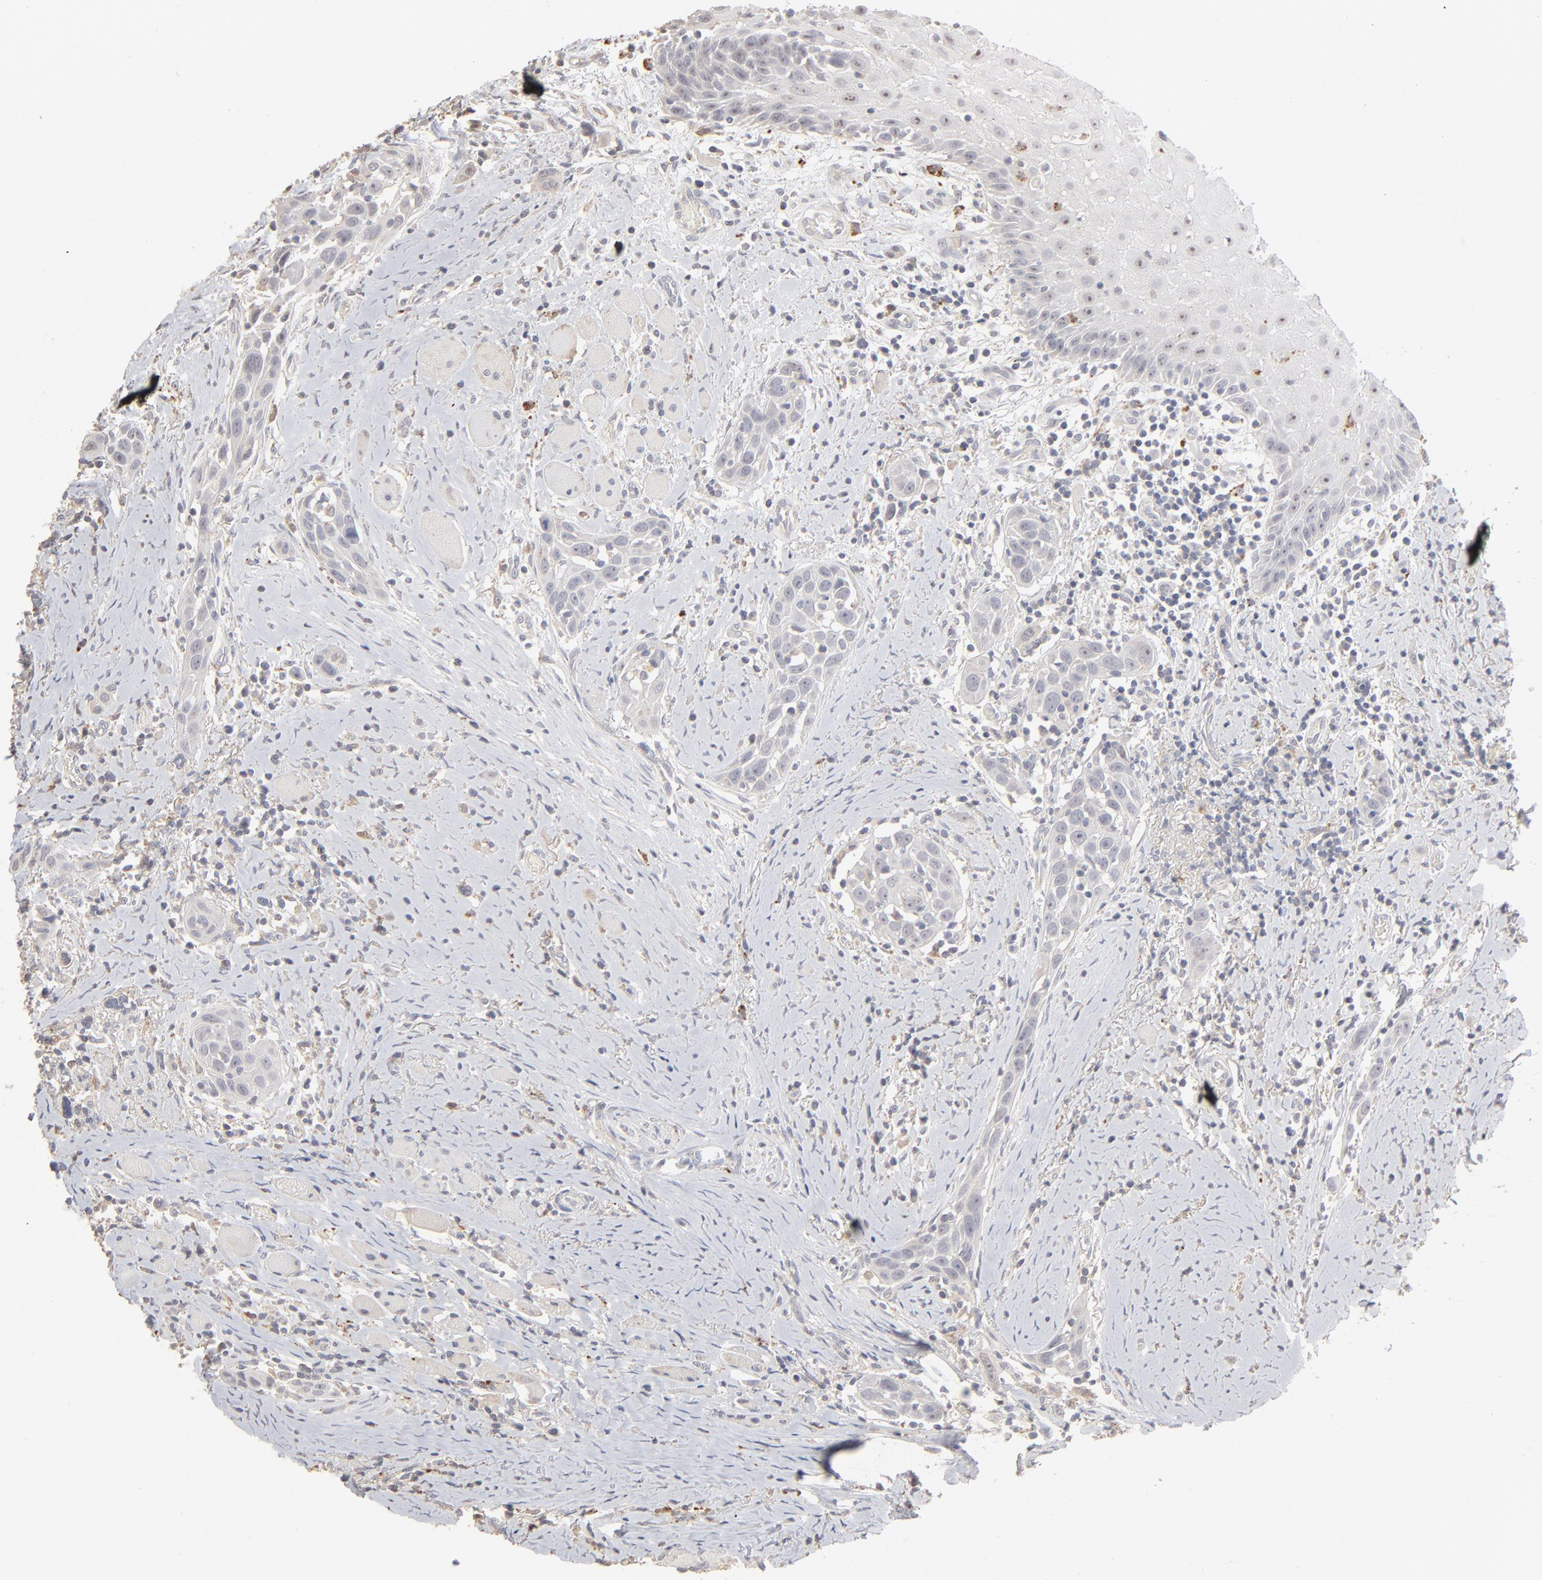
{"staining": {"intensity": "negative", "quantity": "none", "location": "none"}, "tissue": "head and neck cancer", "cell_type": "Tumor cells", "image_type": "cancer", "snomed": [{"axis": "morphology", "description": "Squamous cell carcinoma, NOS"}, {"axis": "topography", "description": "Oral tissue"}, {"axis": "topography", "description": "Head-Neck"}], "caption": "An image of head and neck squamous cell carcinoma stained for a protein demonstrates no brown staining in tumor cells.", "gene": "POMT2", "patient": {"sex": "female", "age": 50}}